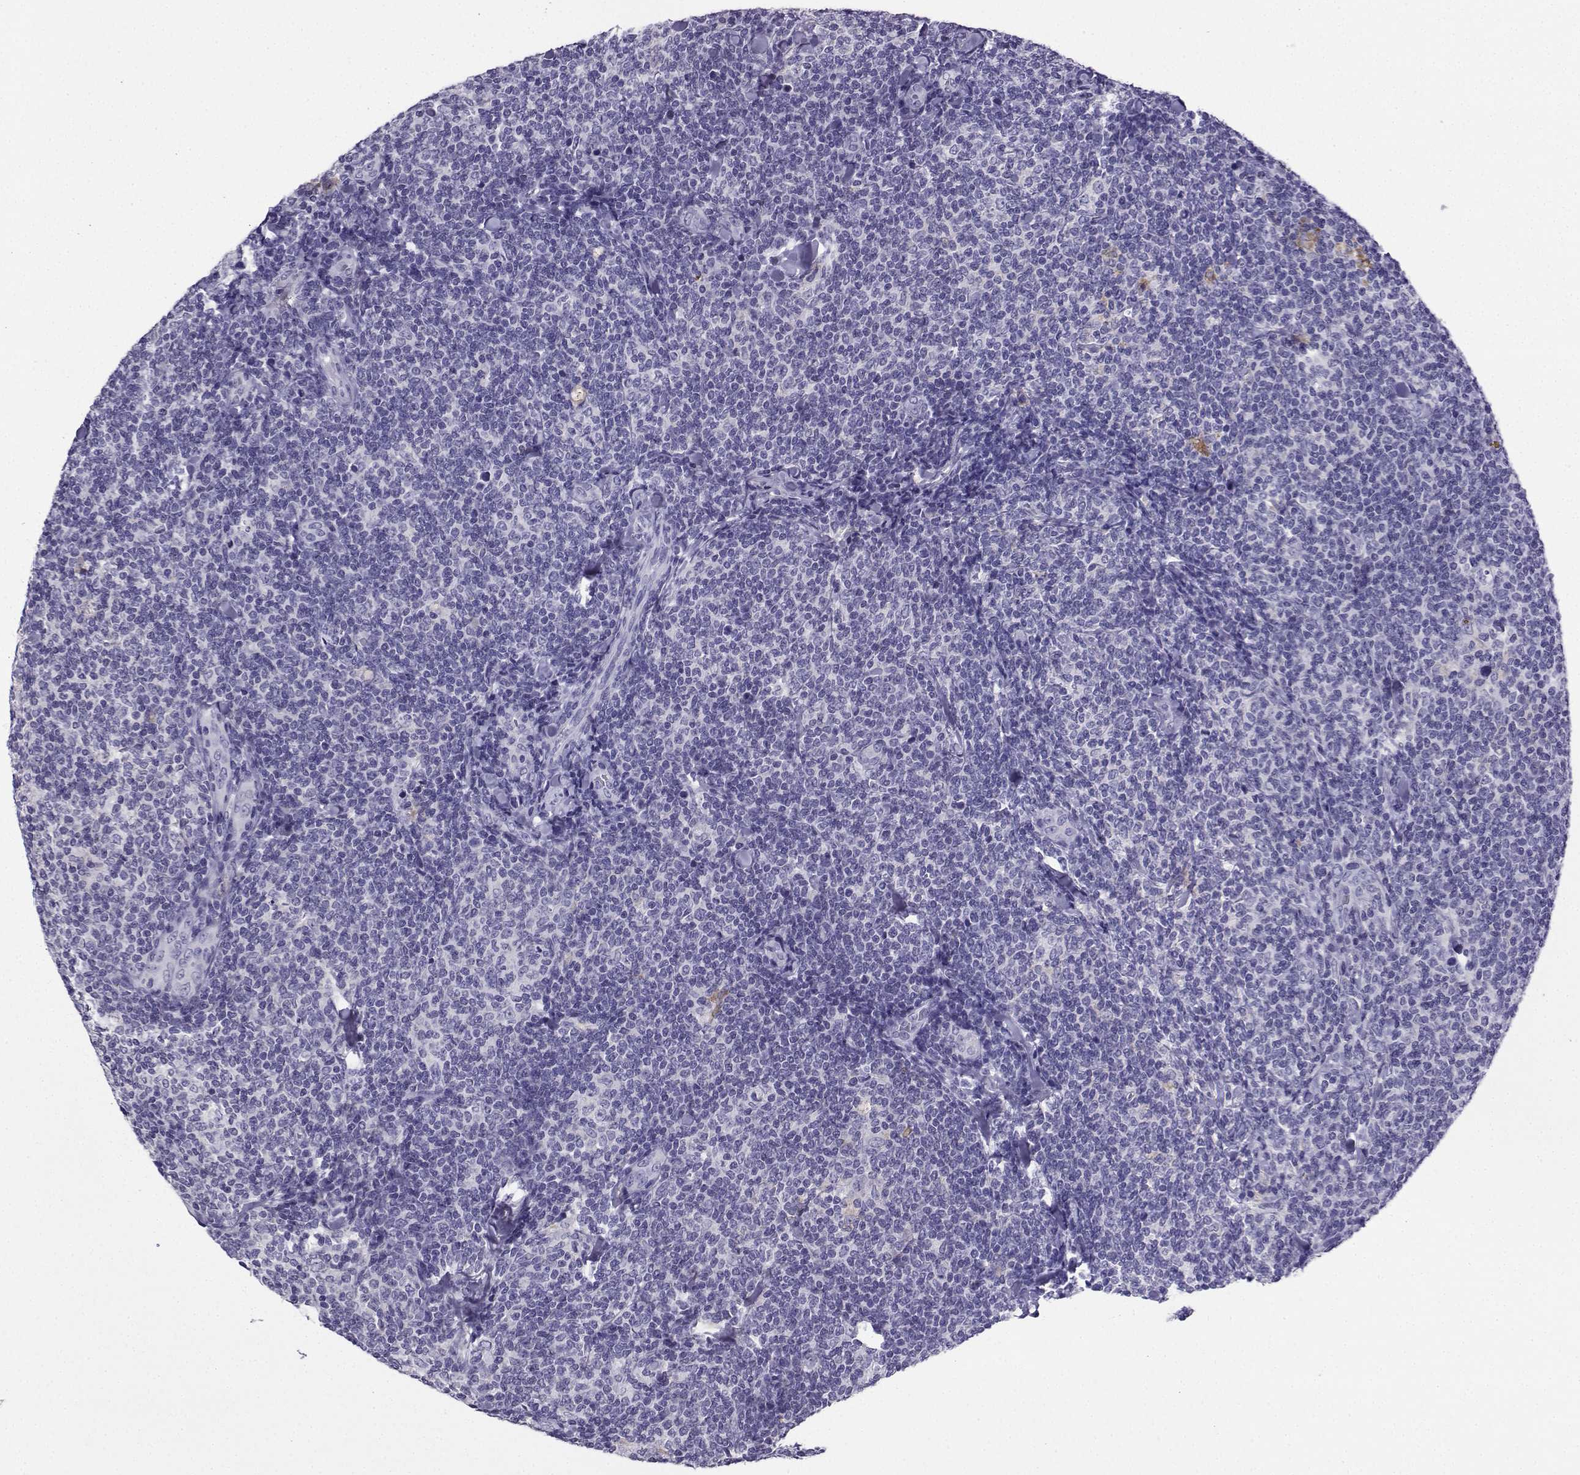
{"staining": {"intensity": "negative", "quantity": "none", "location": "none"}, "tissue": "lymphoma", "cell_type": "Tumor cells", "image_type": "cancer", "snomed": [{"axis": "morphology", "description": "Malignant lymphoma, non-Hodgkin's type, Low grade"}, {"axis": "topography", "description": "Lymph node"}], "caption": "Tumor cells are negative for protein expression in human malignant lymphoma, non-Hodgkin's type (low-grade).", "gene": "LINGO1", "patient": {"sex": "female", "age": 56}}